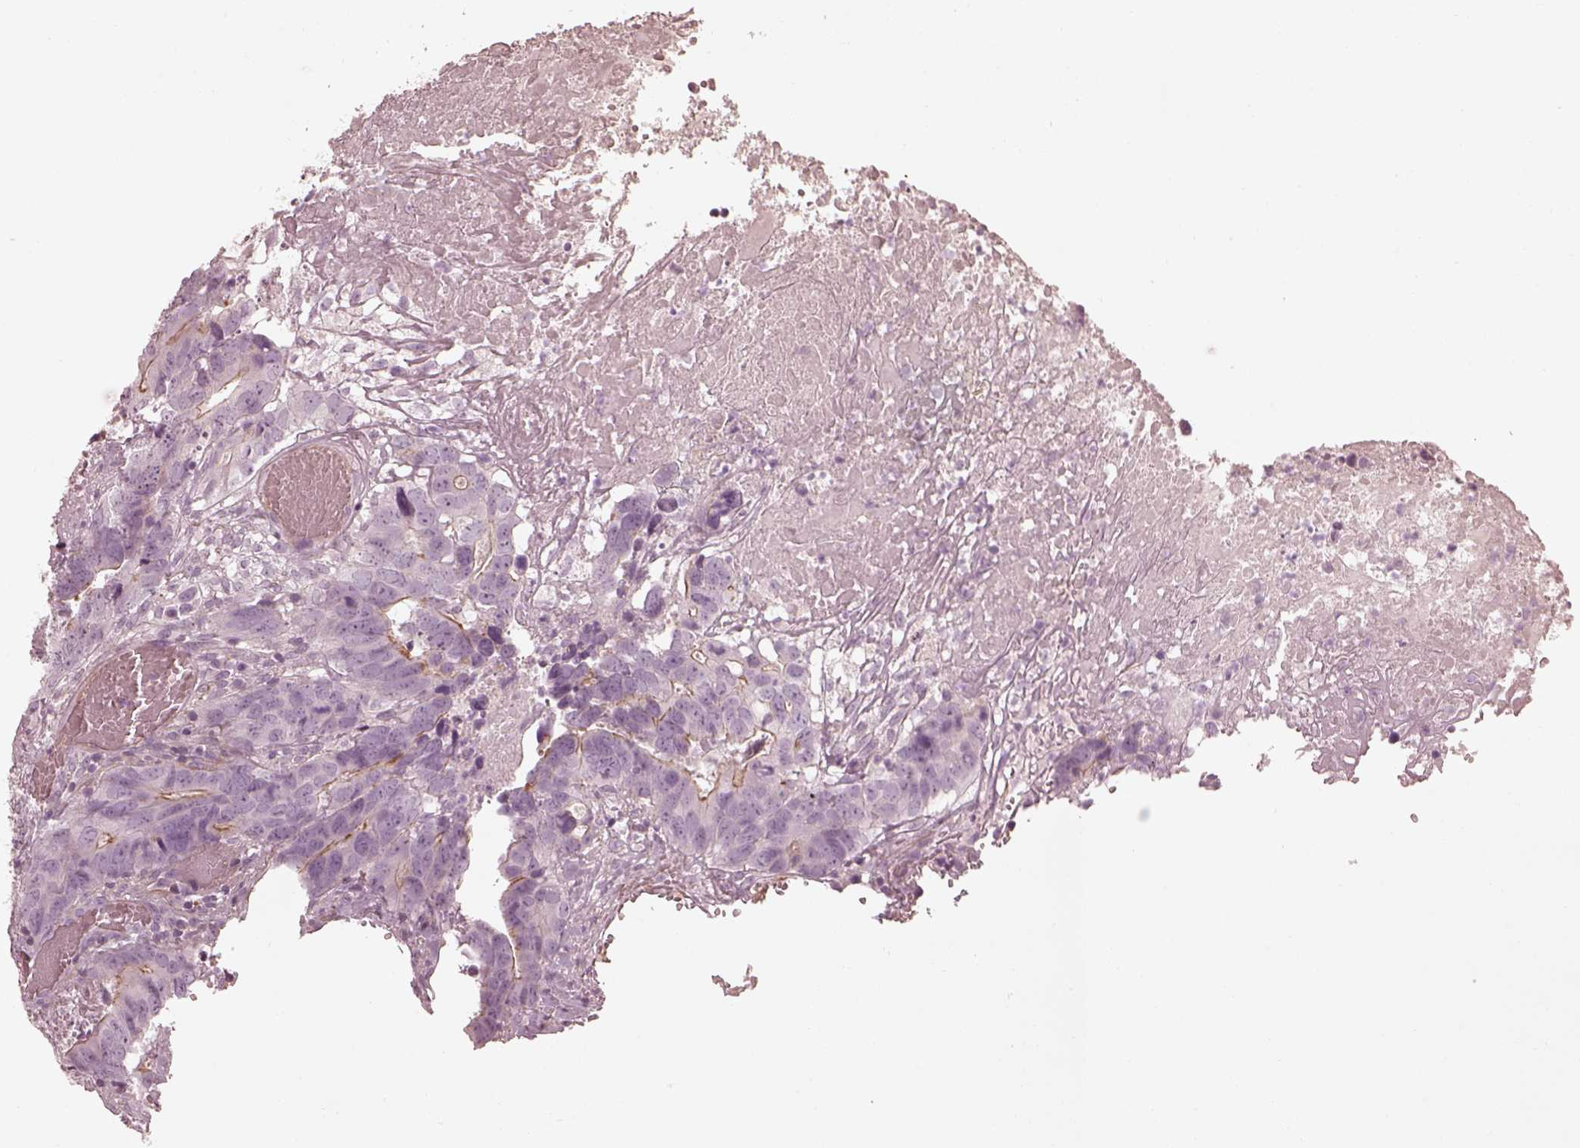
{"staining": {"intensity": "negative", "quantity": "none", "location": "none"}, "tissue": "colorectal cancer", "cell_type": "Tumor cells", "image_type": "cancer", "snomed": [{"axis": "morphology", "description": "Adenocarcinoma, NOS"}, {"axis": "topography", "description": "Colon"}], "caption": "An image of adenocarcinoma (colorectal) stained for a protein displays no brown staining in tumor cells.", "gene": "PRLHR", "patient": {"sex": "female", "age": 82}}